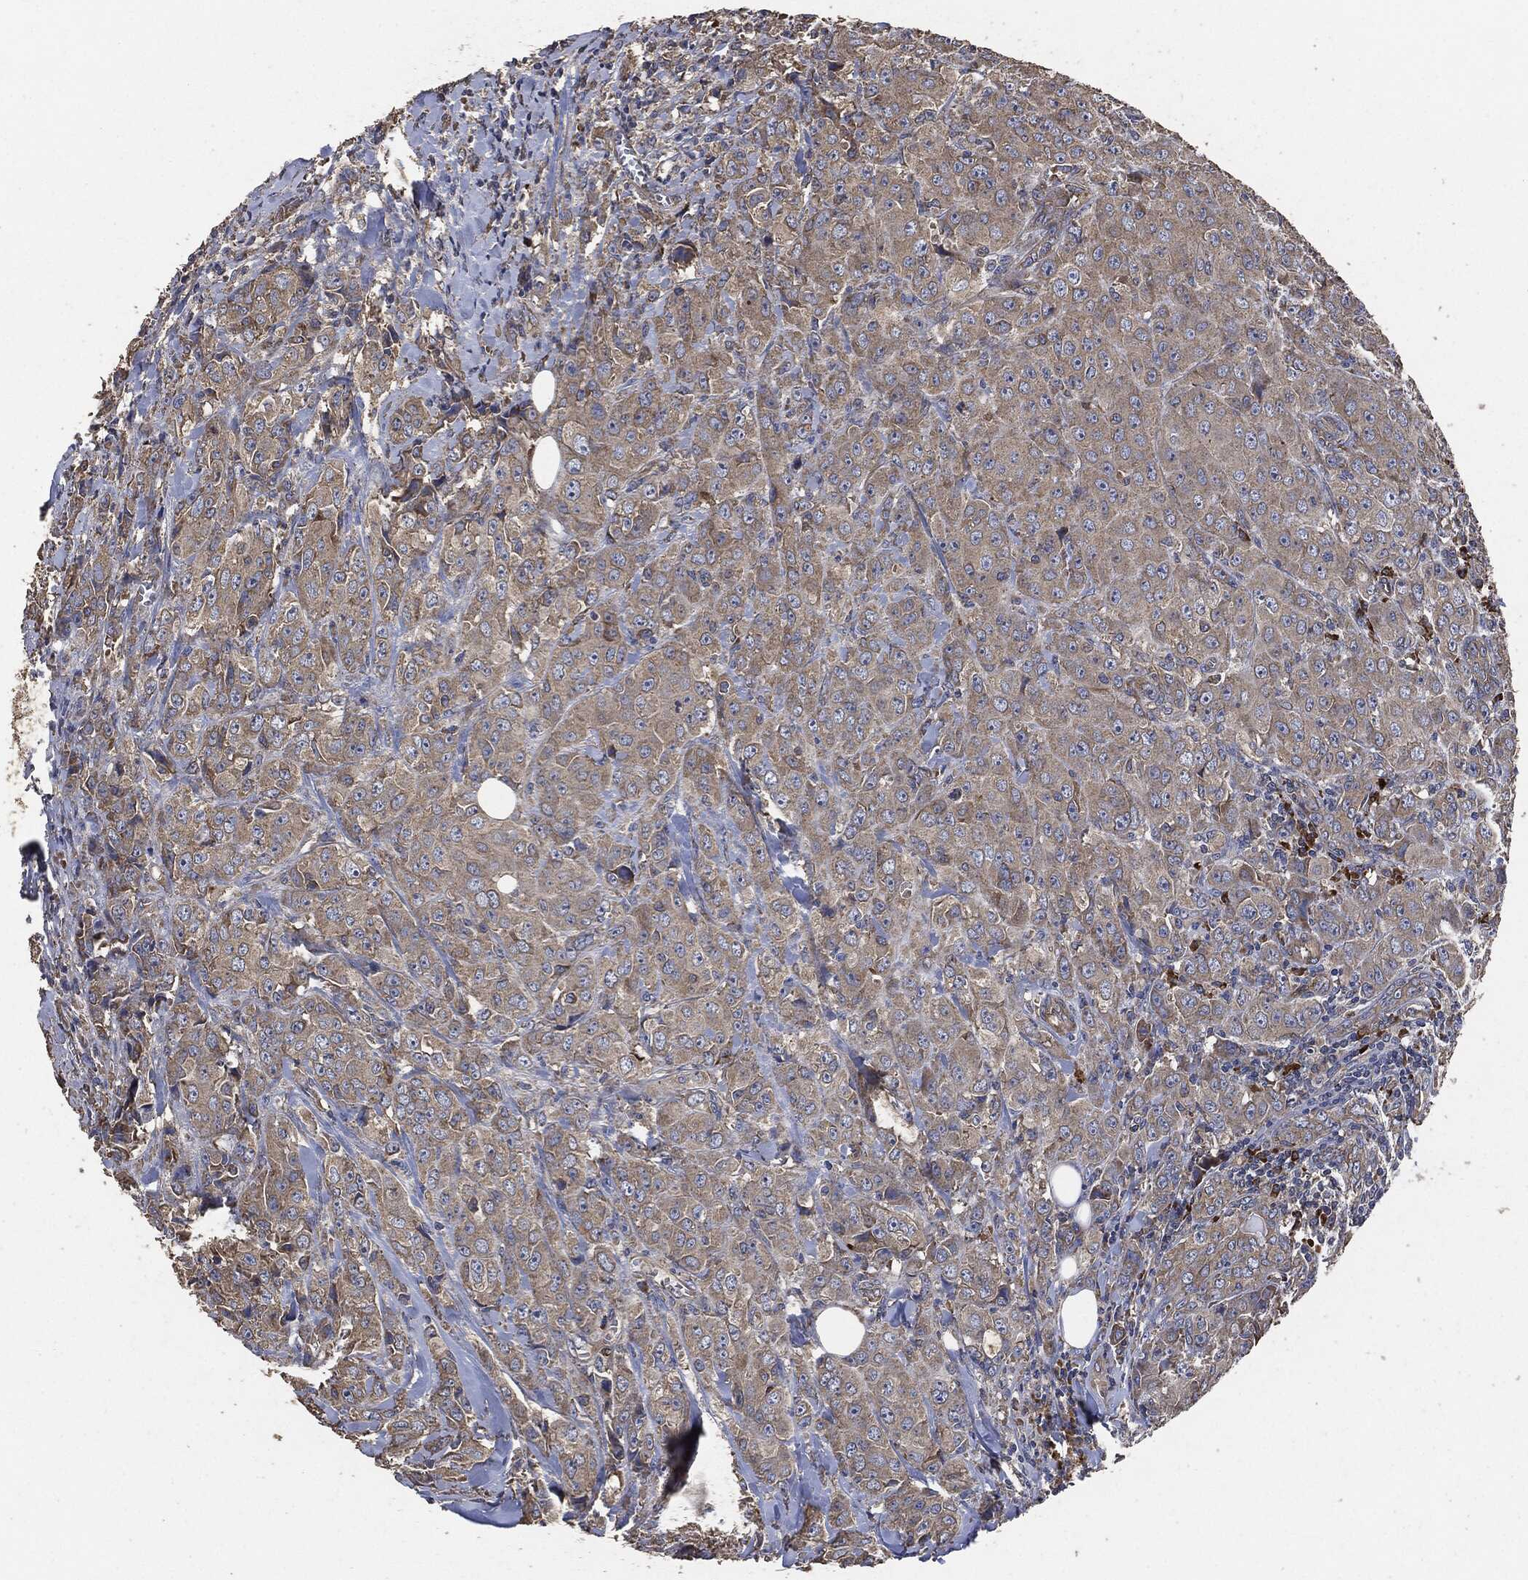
{"staining": {"intensity": "weak", "quantity": "25%-75%", "location": "cytoplasmic/membranous"}, "tissue": "breast cancer", "cell_type": "Tumor cells", "image_type": "cancer", "snomed": [{"axis": "morphology", "description": "Duct carcinoma"}, {"axis": "topography", "description": "Breast"}], "caption": "An immunohistochemistry (IHC) image of neoplastic tissue is shown. Protein staining in brown labels weak cytoplasmic/membranous positivity in infiltrating ductal carcinoma (breast) within tumor cells.", "gene": "STK3", "patient": {"sex": "female", "age": 43}}